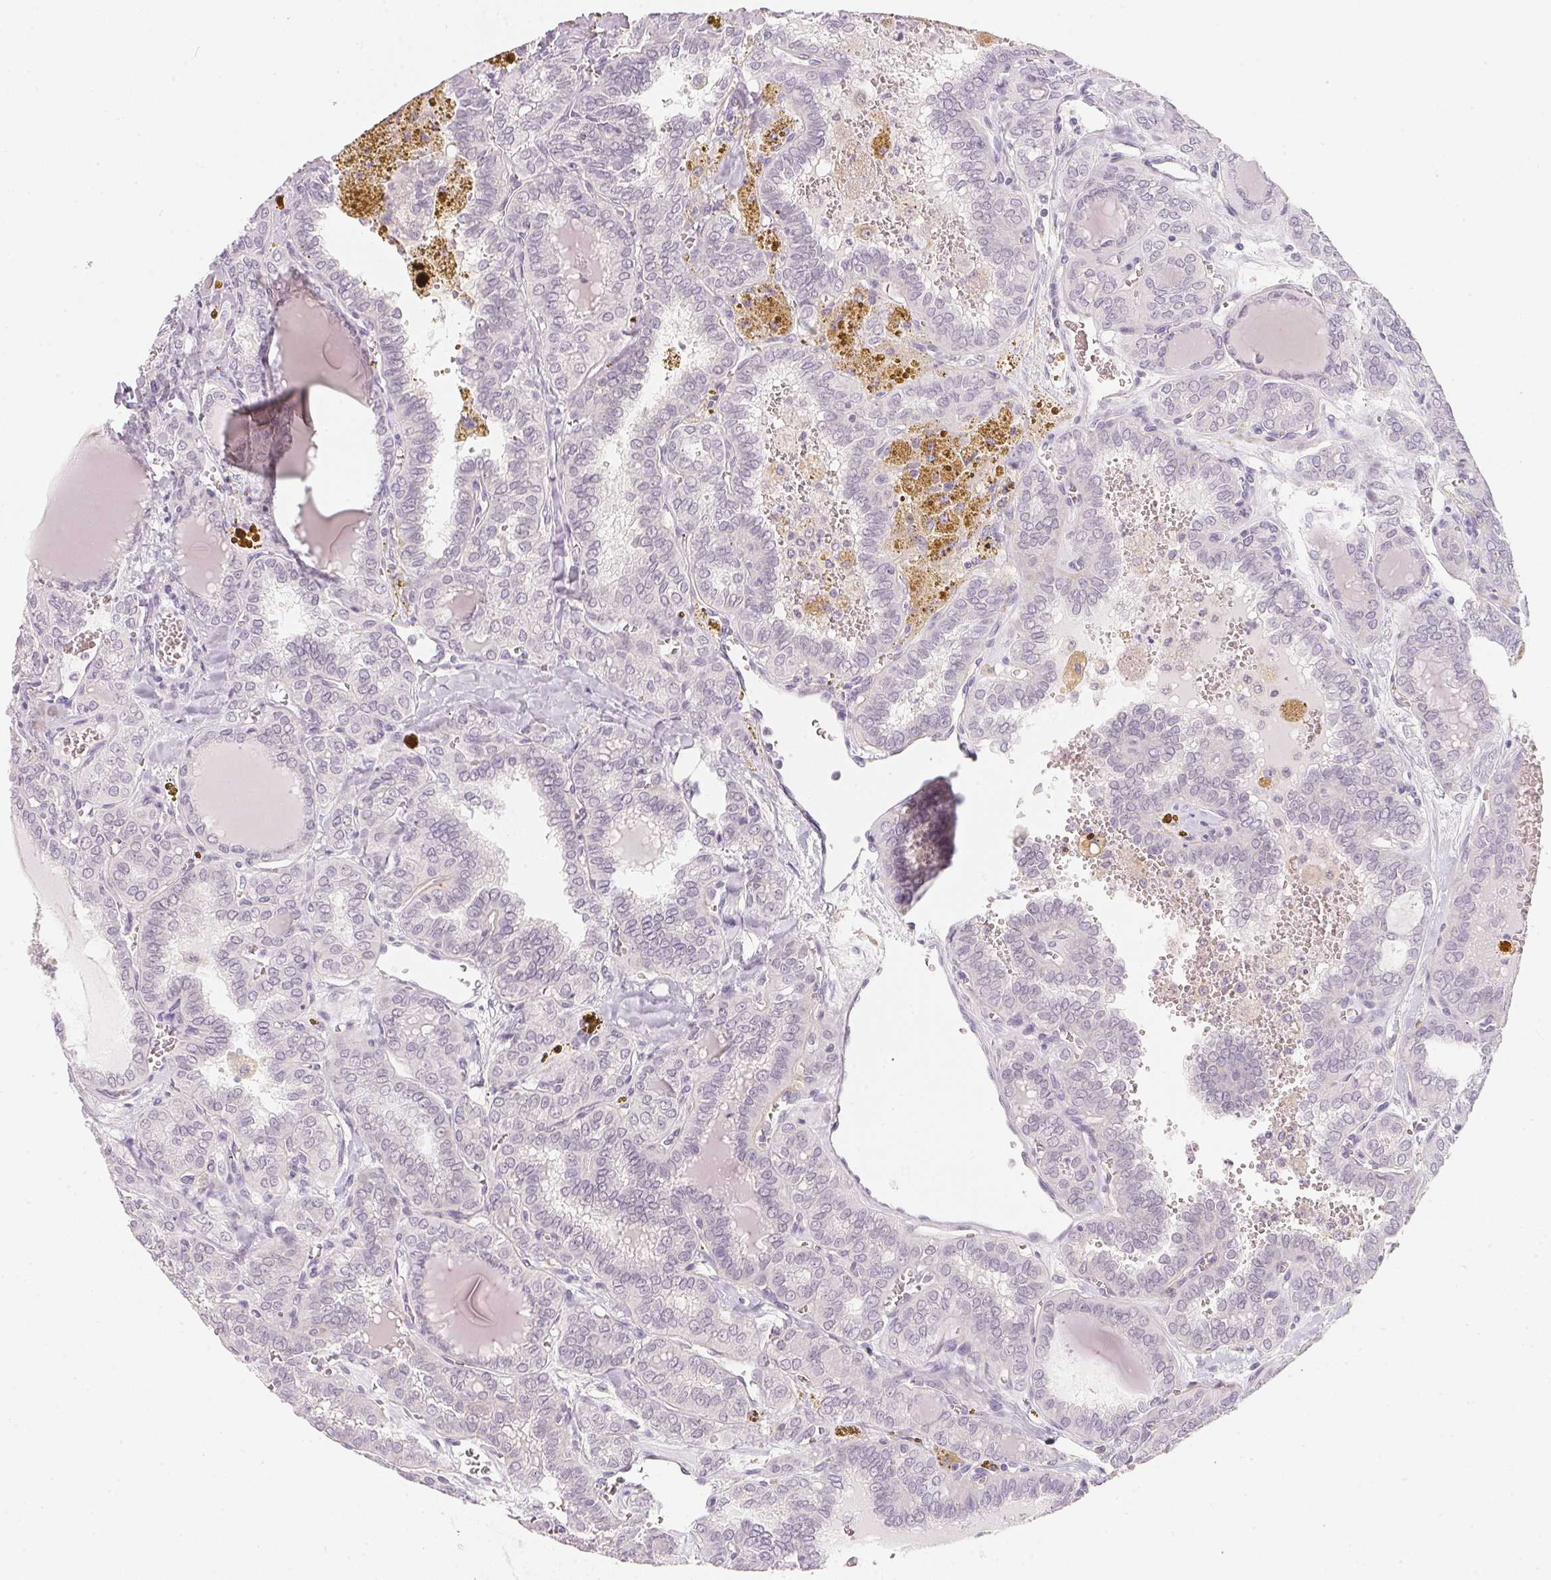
{"staining": {"intensity": "negative", "quantity": "none", "location": "none"}, "tissue": "thyroid cancer", "cell_type": "Tumor cells", "image_type": "cancer", "snomed": [{"axis": "morphology", "description": "Papillary adenocarcinoma, NOS"}, {"axis": "topography", "description": "Thyroid gland"}], "caption": "Protein analysis of papillary adenocarcinoma (thyroid) displays no significant positivity in tumor cells. The staining is performed using DAB (3,3'-diaminobenzidine) brown chromogen with nuclei counter-stained in using hematoxylin.", "gene": "CFAP276", "patient": {"sex": "female", "age": 41}}